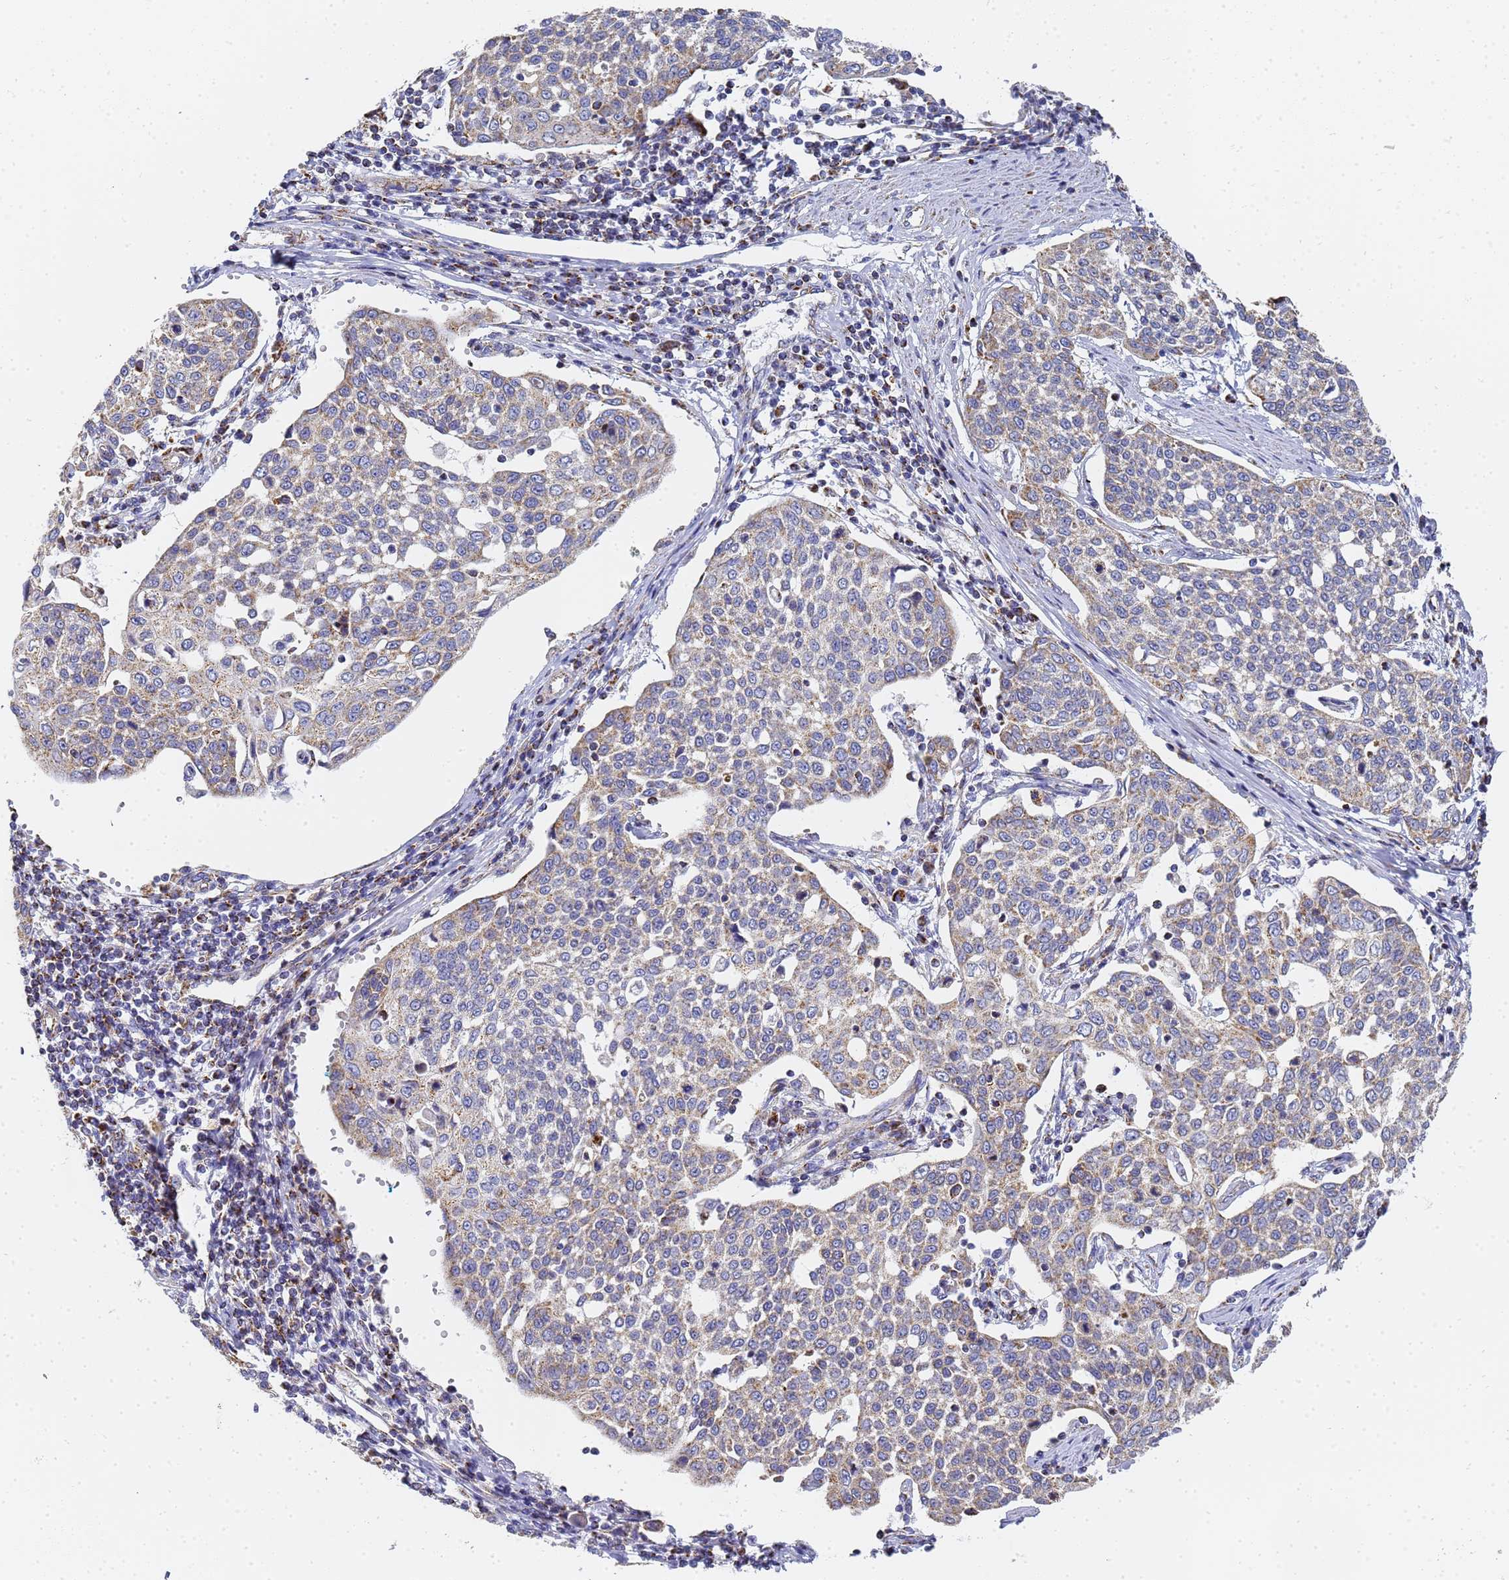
{"staining": {"intensity": "weak", "quantity": "<25%", "location": "cytoplasmic/membranous"}, "tissue": "cervical cancer", "cell_type": "Tumor cells", "image_type": "cancer", "snomed": [{"axis": "morphology", "description": "Squamous cell carcinoma, NOS"}, {"axis": "topography", "description": "Cervix"}], "caption": "Squamous cell carcinoma (cervical) was stained to show a protein in brown. There is no significant staining in tumor cells.", "gene": "CNIH4", "patient": {"sex": "female", "age": 34}}